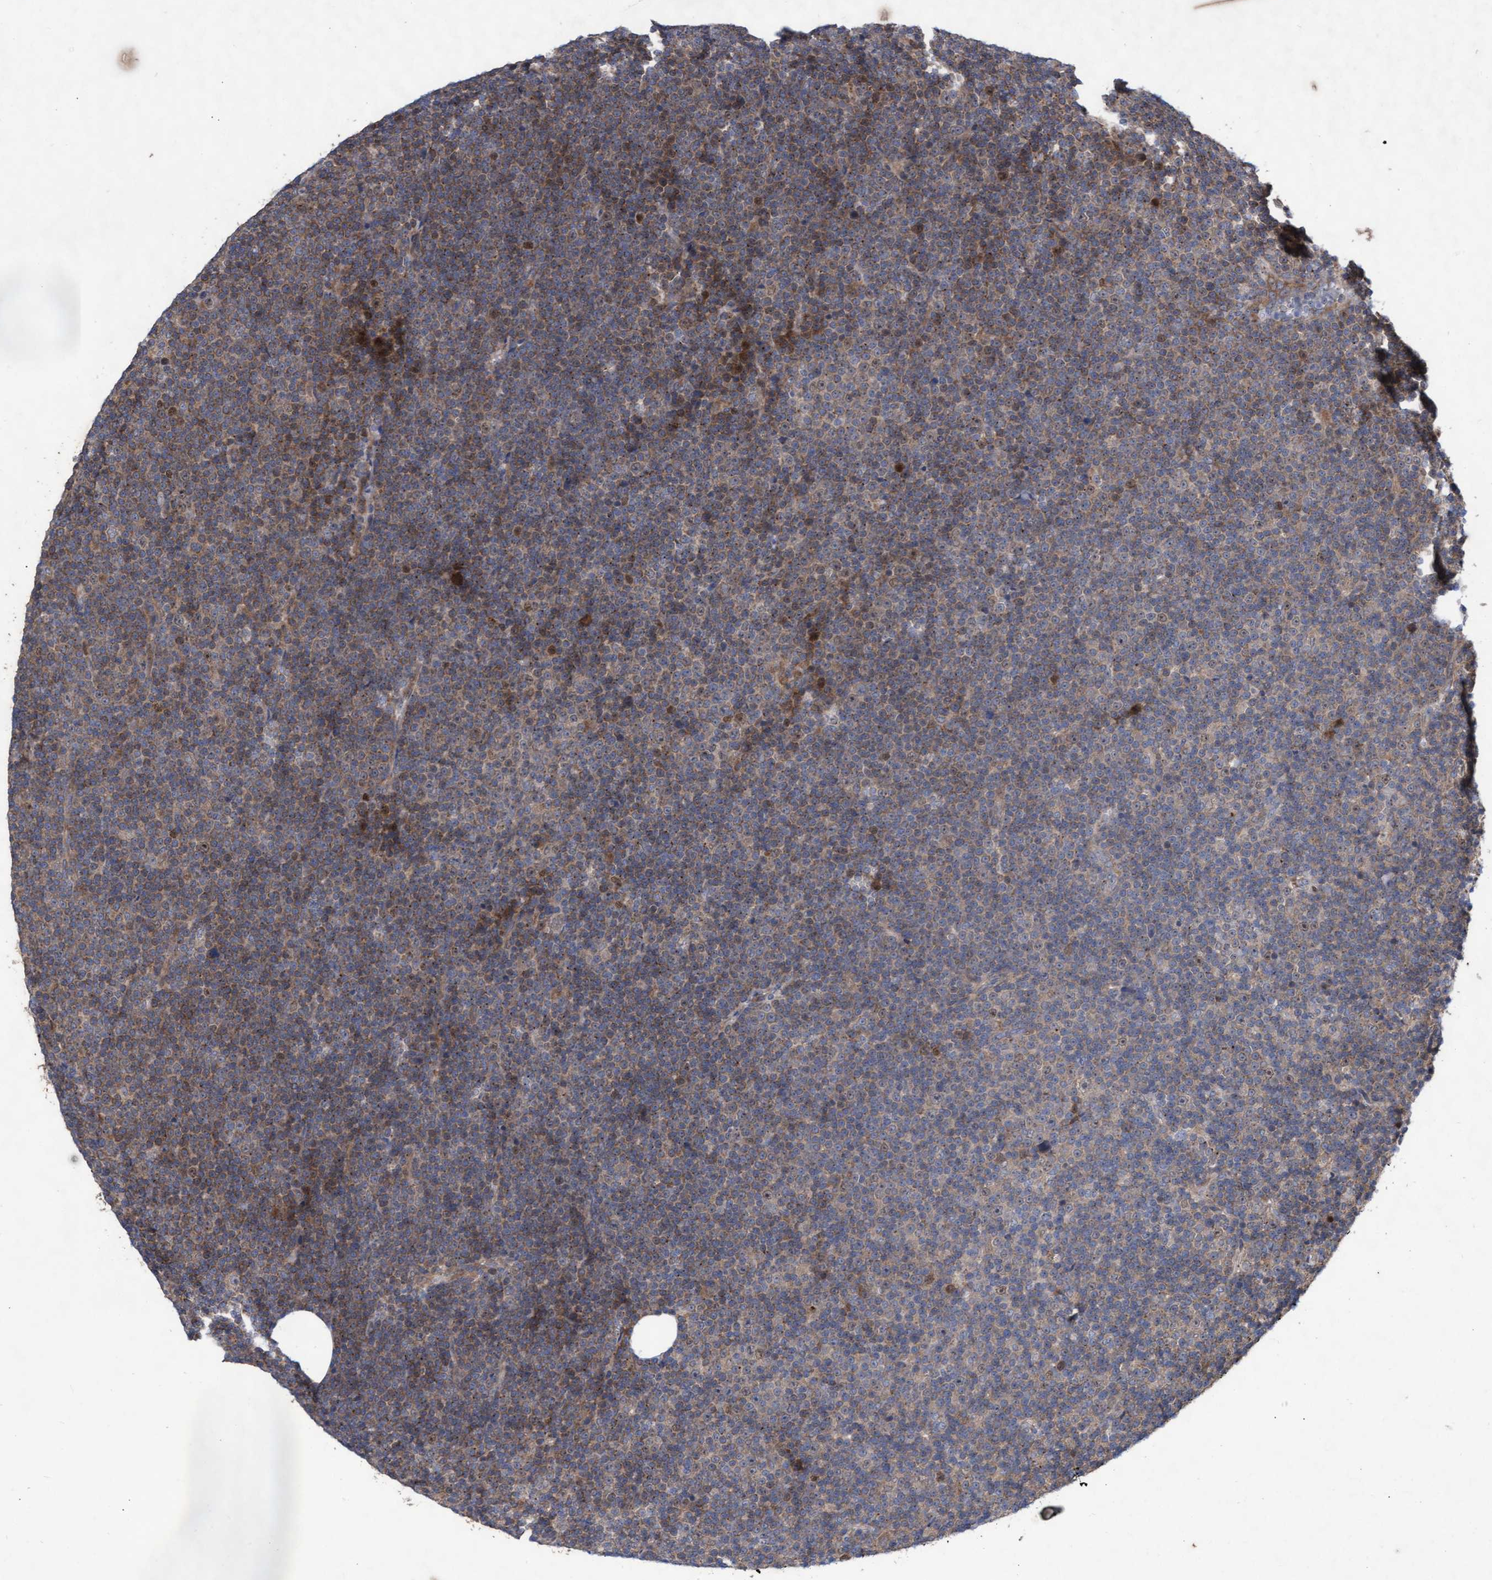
{"staining": {"intensity": "moderate", "quantity": "<25%", "location": "cytoplasmic/membranous"}, "tissue": "lymphoma", "cell_type": "Tumor cells", "image_type": "cancer", "snomed": [{"axis": "morphology", "description": "Malignant lymphoma, non-Hodgkin's type, Low grade"}, {"axis": "topography", "description": "Lymph node"}], "caption": "Low-grade malignant lymphoma, non-Hodgkin's type stained for a protein (brown) shows moderate cytoplasmic/membranous positive staining in about <25% of tumor cells.", "gene": "ABCF2", "patient": {"sex": "female", "age": 67}}